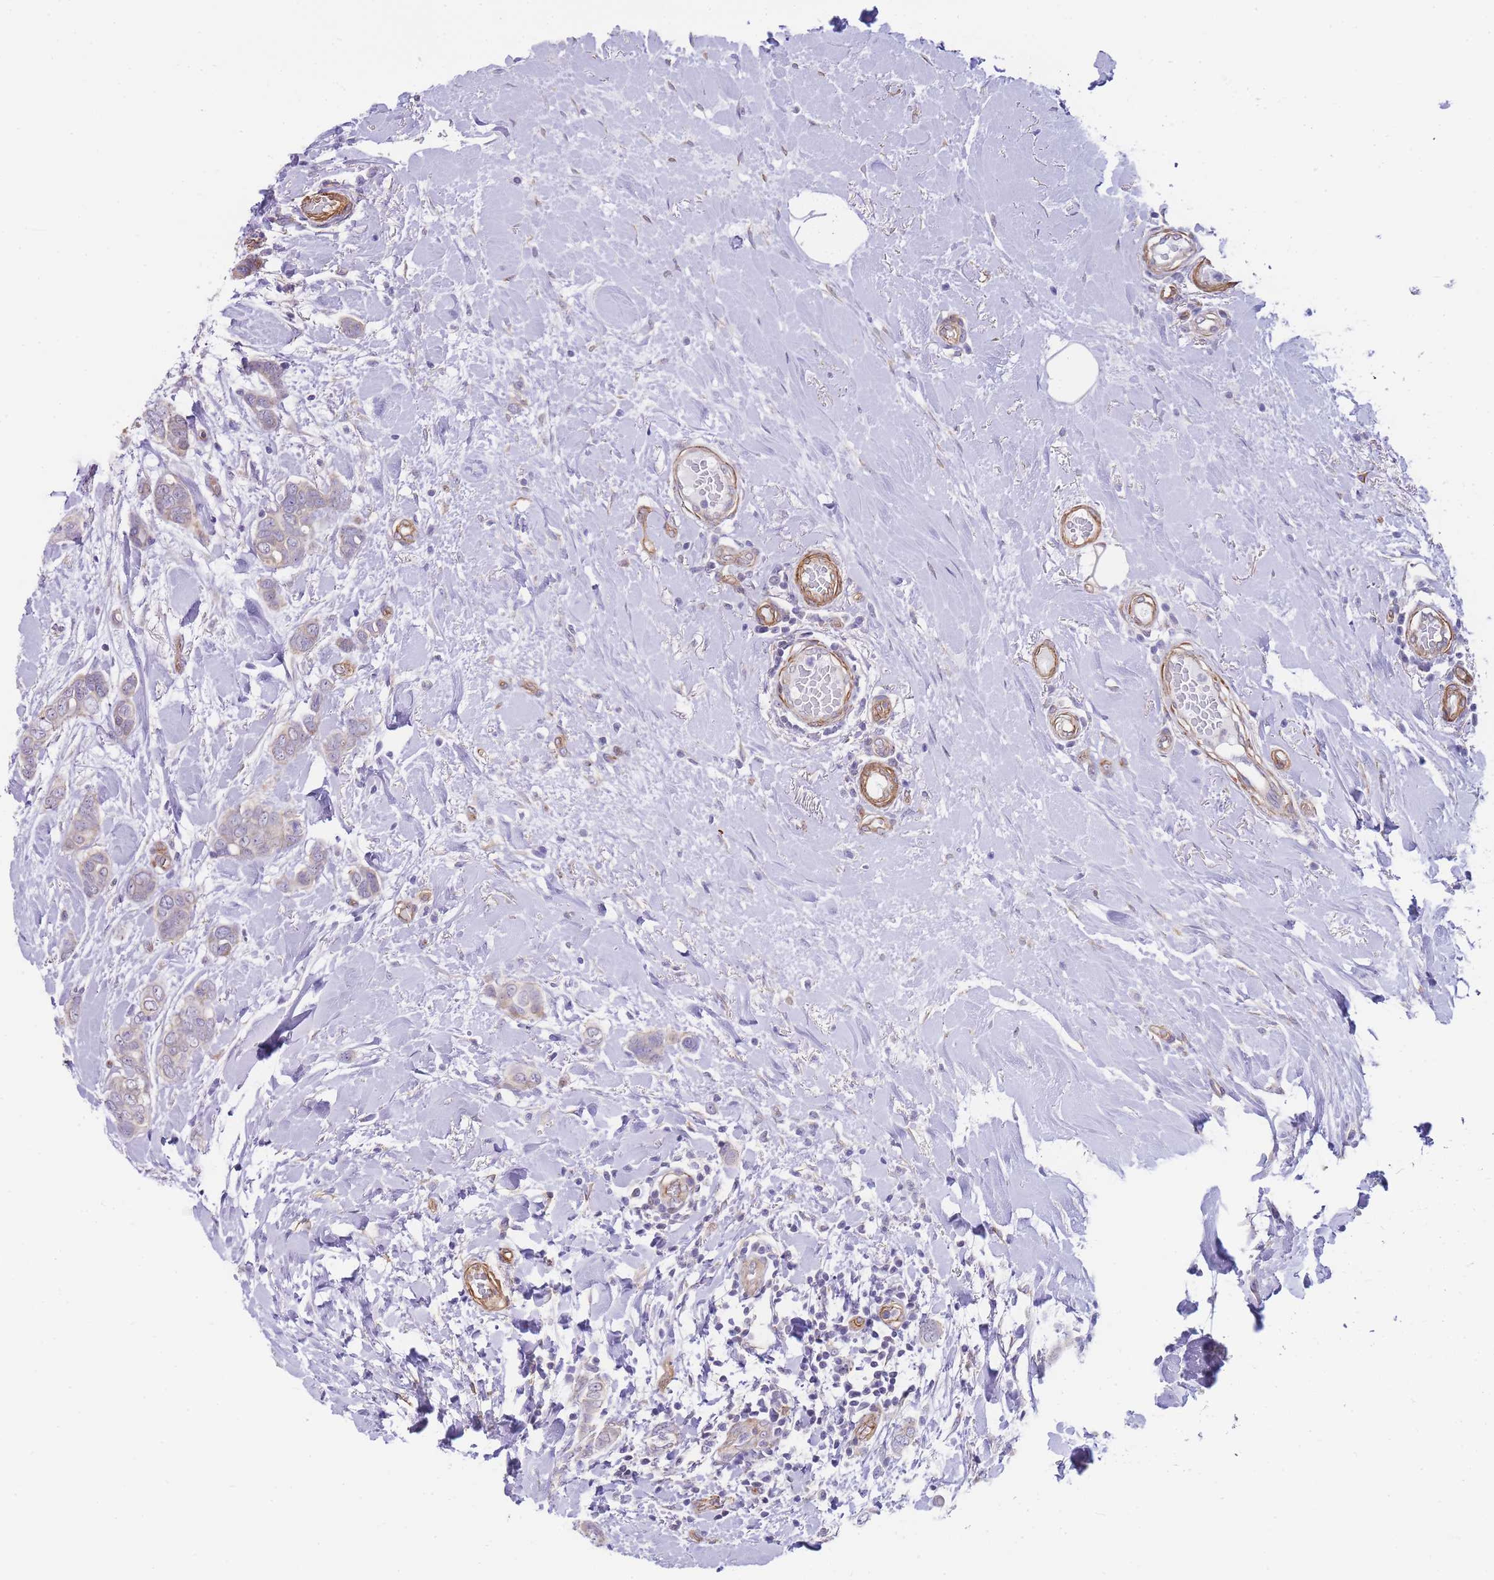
{"staining": {"intensity": "negative", "quantity": "none", "location": "none"}, "tissue": "breast cancer", "cell_type": "Tumor cells", "image_type": "cancer", "snomed": [{"axis": "morphology", "description": "Lobular carcinoma"}, {"axis": "topography", "description": "Breast"}], "caption": "This is a photomicrograph of IHC staining of breast lobular carcinoma, which shows no staining in tumor cells.", "gene": "PDCD7", "patient": {"sex": "female", "age": 51}}